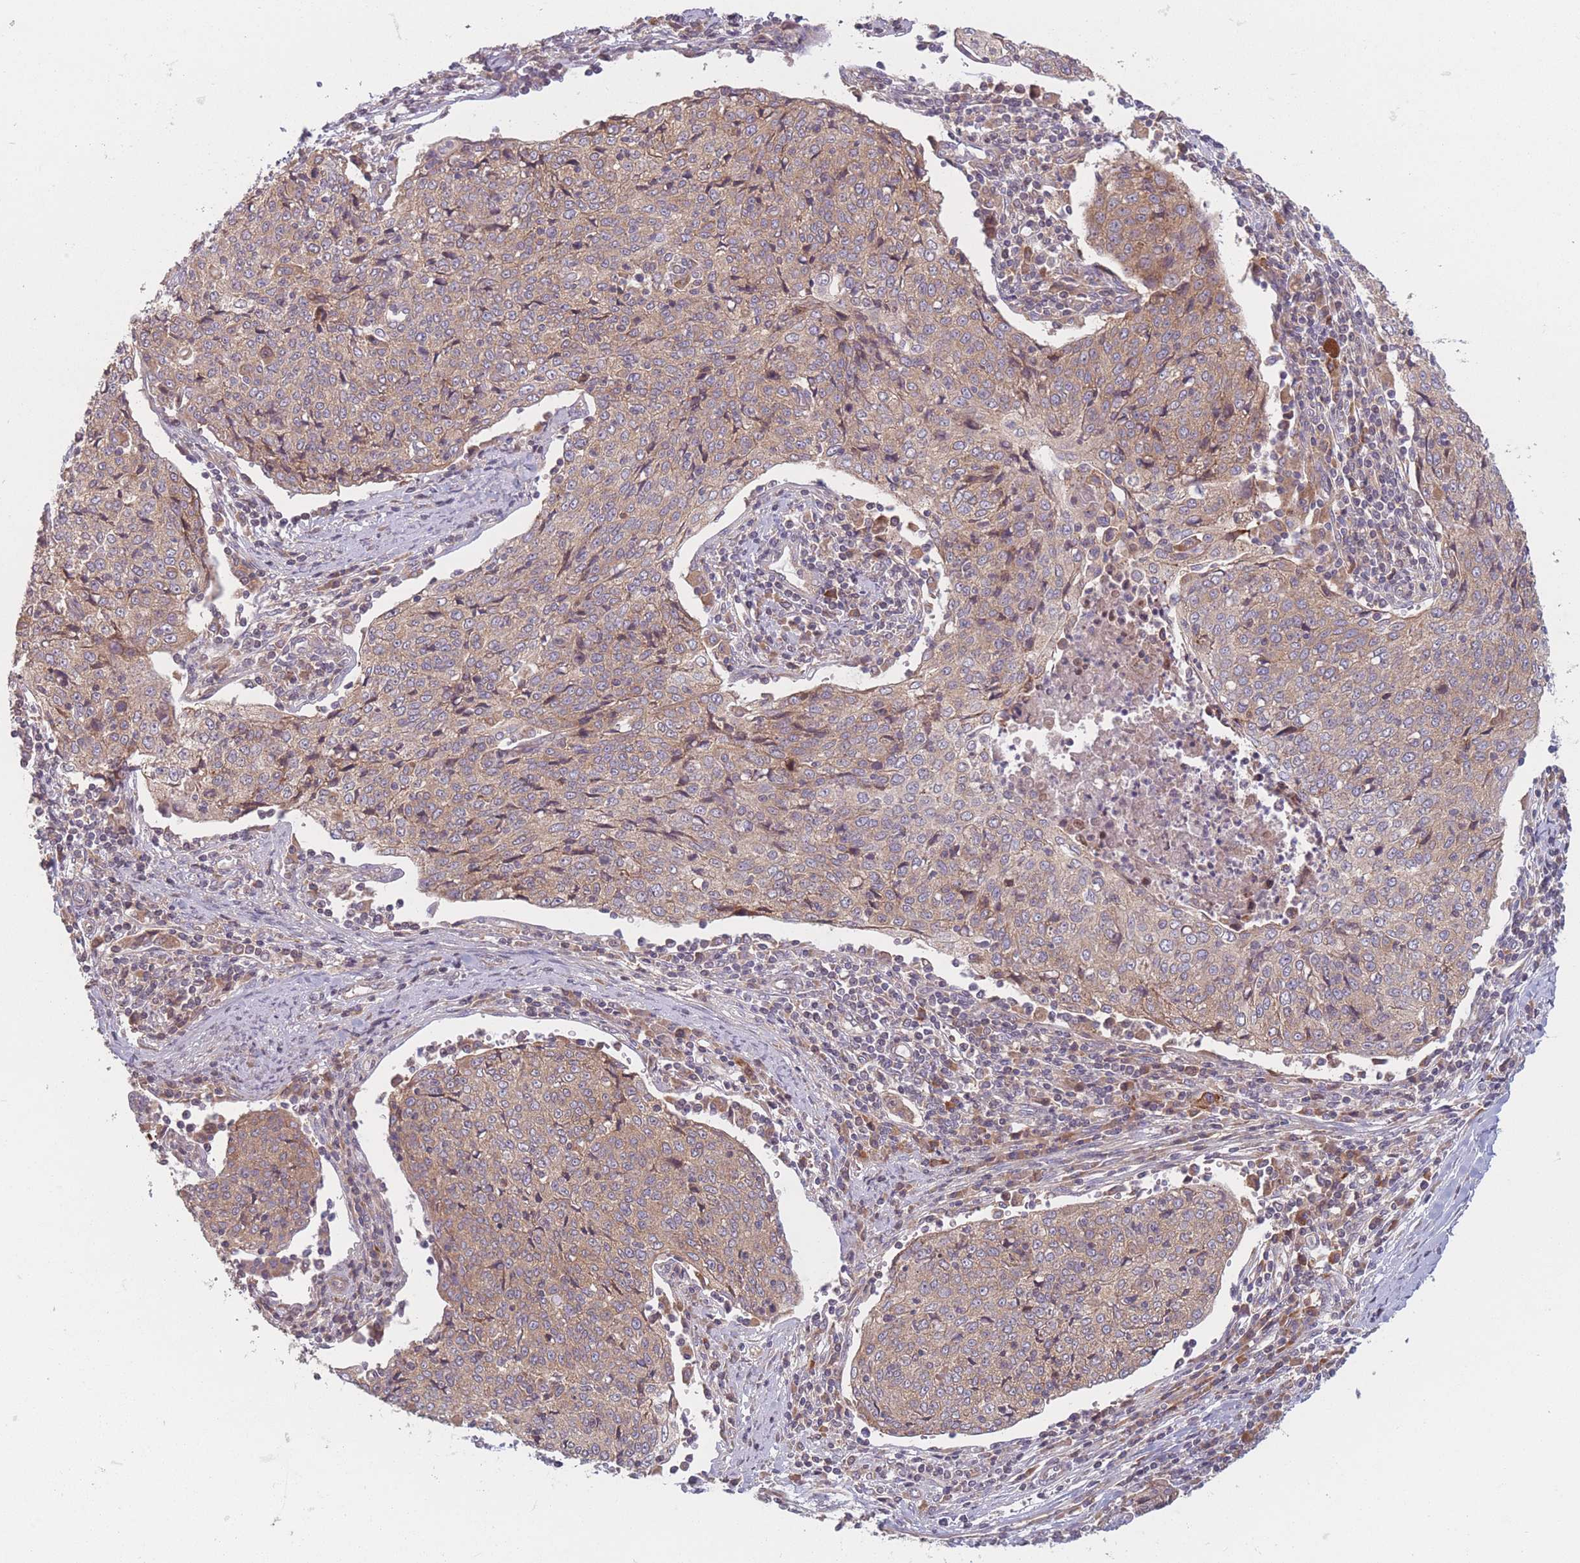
{"staining": {"intensity": "moderate", "quantity": ">75%", "location": "cytoplasmic/membranous"}, "tissue": "cervical cancer", "cell_type": "Tumor cells", "image_type": "cancer", "snomed": [{"axis": "morphology", "description": "Squamous cell carcinoma, NOS"}, {"axis": "topography", "description": "Cervix"}], "caption": "Immunohistochemistry (IHC) image of human cervical squamous cell carcinoma stained for a protein (brown), which exhibits medium levels of moderate cytoplasmic/membranous staining in approximately >75% of tumor cells.", "gene": "WASHC2A", "patient": {"sex": "female", "age": 48}}